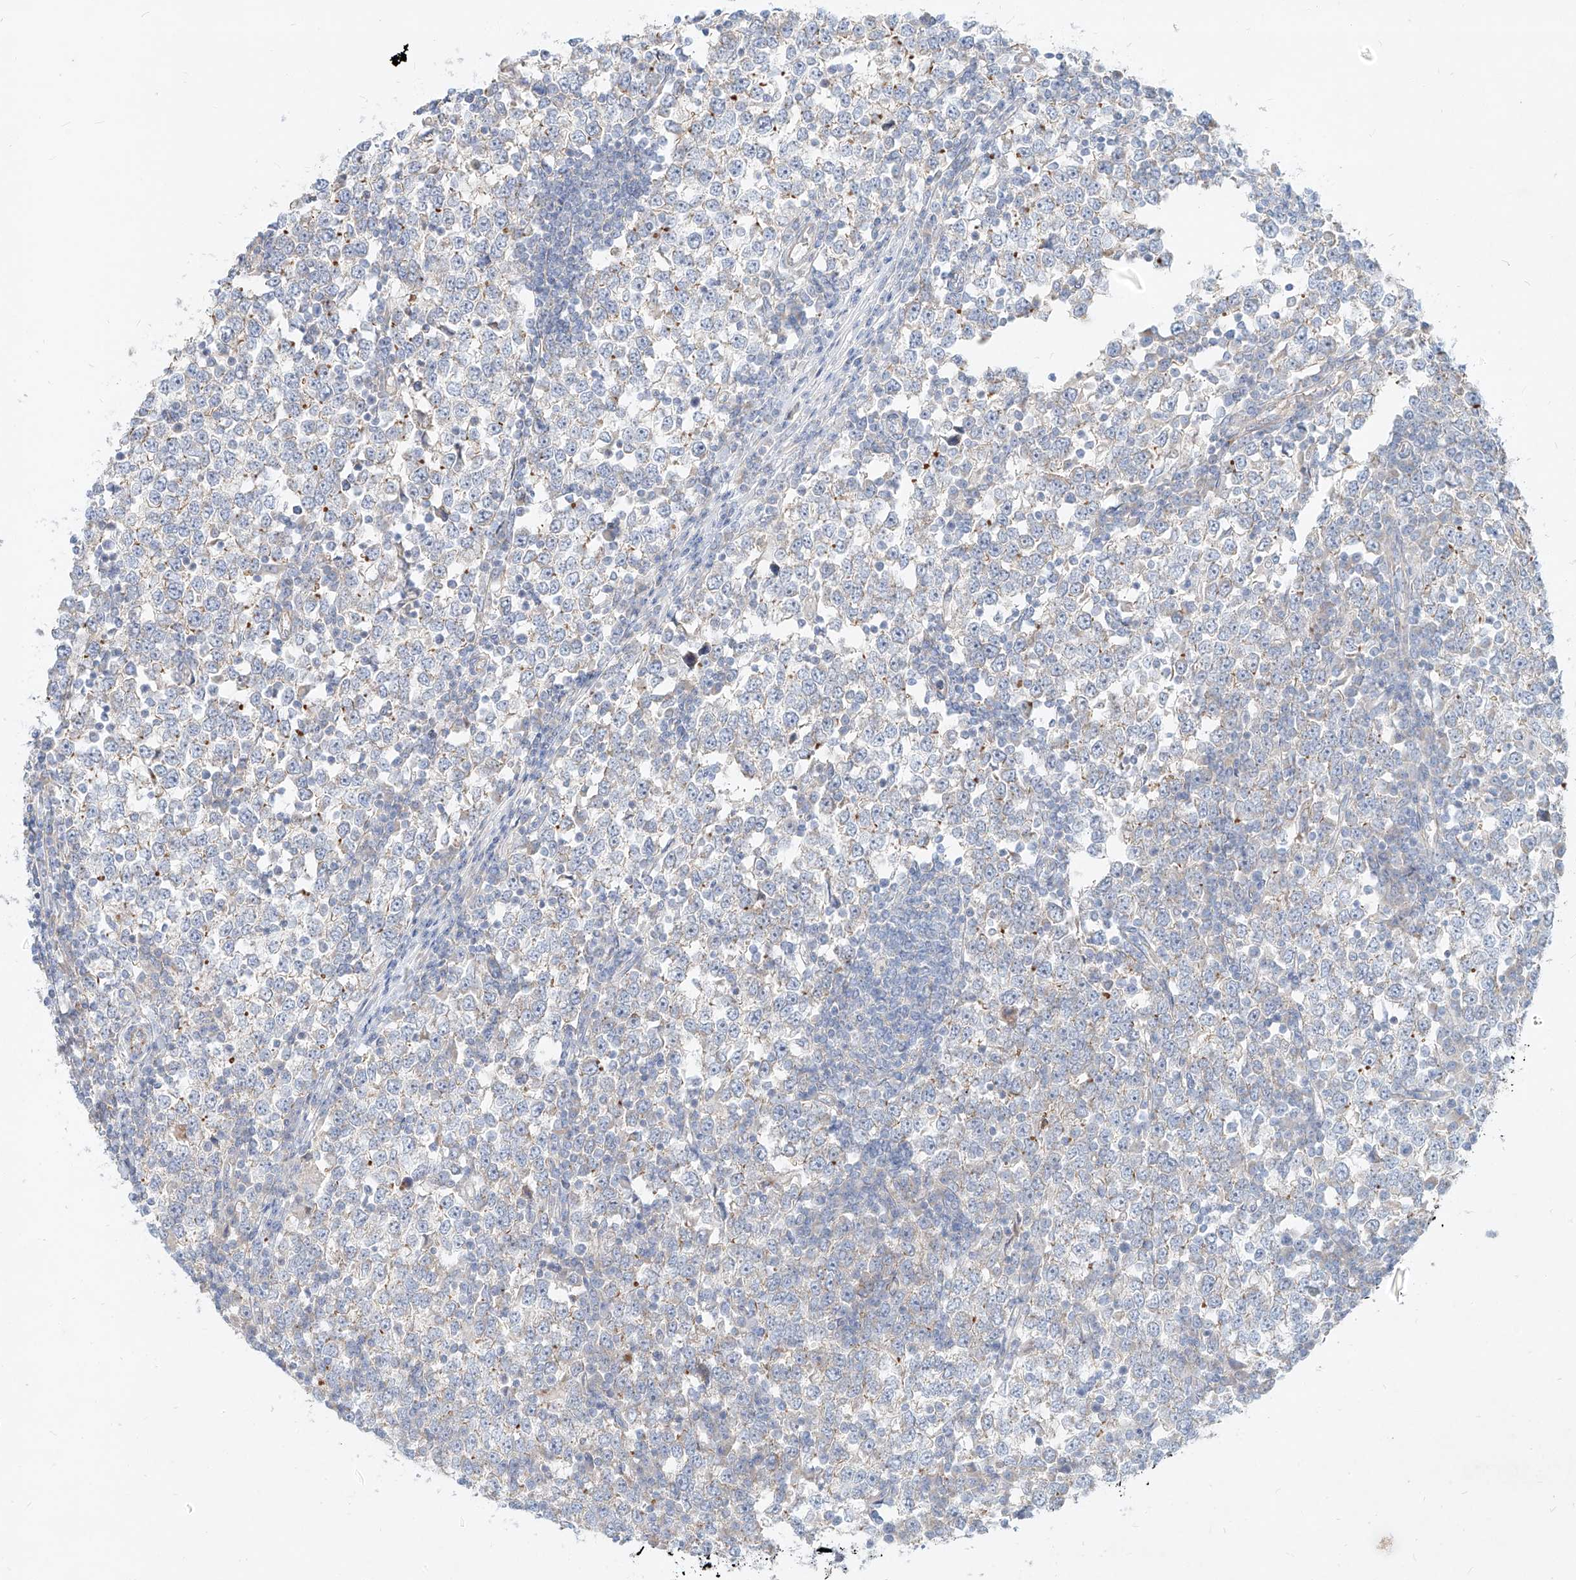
{"staining": {"intensity": "negative", "quantity": "none", "location": "none"}, "tissue": "testis cancer", "cell_type": "Tumor cells", "image_type": "cancer", "snomed": [{"axis": "morphology", "description": "Seminoma, NOS"}, {"axis": "topography", "description": "Testis"}], "caption": "The IHC photomicrograph has no significant positivity in tumor cells of testis seminoma tissue. The staining is performed using DAB (3,3'-diaminobenzidine) brown chromogen with nuclei counter-stained in using hematoxylin.", "gene": "AJM1", "patient": {"sex": "male", "age": 65}}